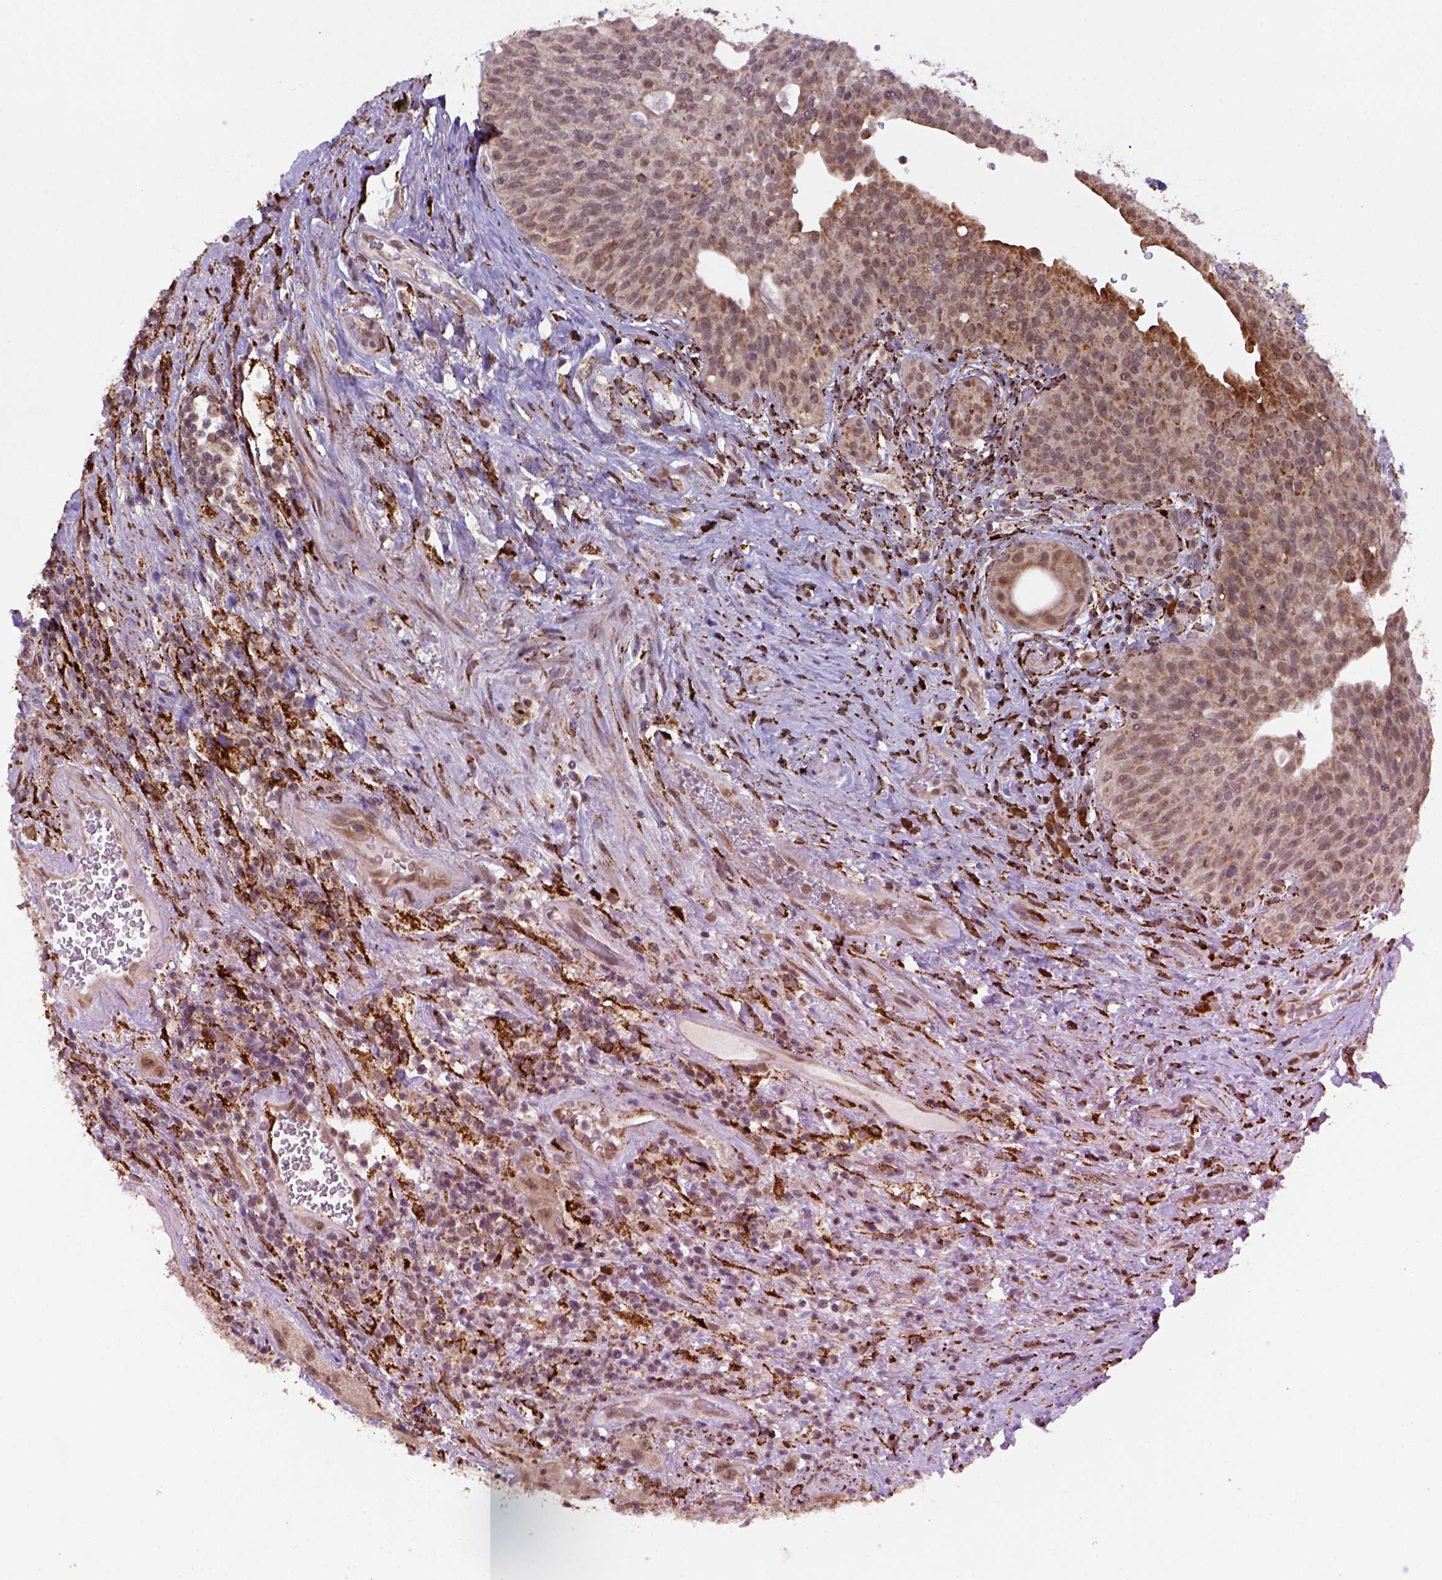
{"staining": {"intensity": "moderate", "quantity": "25%-75%", "location": "cytoplasmic/membranous"}, "tissue": "urothelial cancer", "cell_type": "Tumor cells", "image_type": "cancer", "snomed": [{"axis": "morphology", "description": "Urothelial carcinoma, High grade"}, {"axis": "topography", "description": "Urinary bladder"}], "caption": "The immunohistochemical stain highlights moderate cytoplasmic/membranous positivity in tumor cells of urothelial carcinoma (high-grade) tissue.", "gene": "FZD7", "patient": {"sex": "male", "age": 79}}